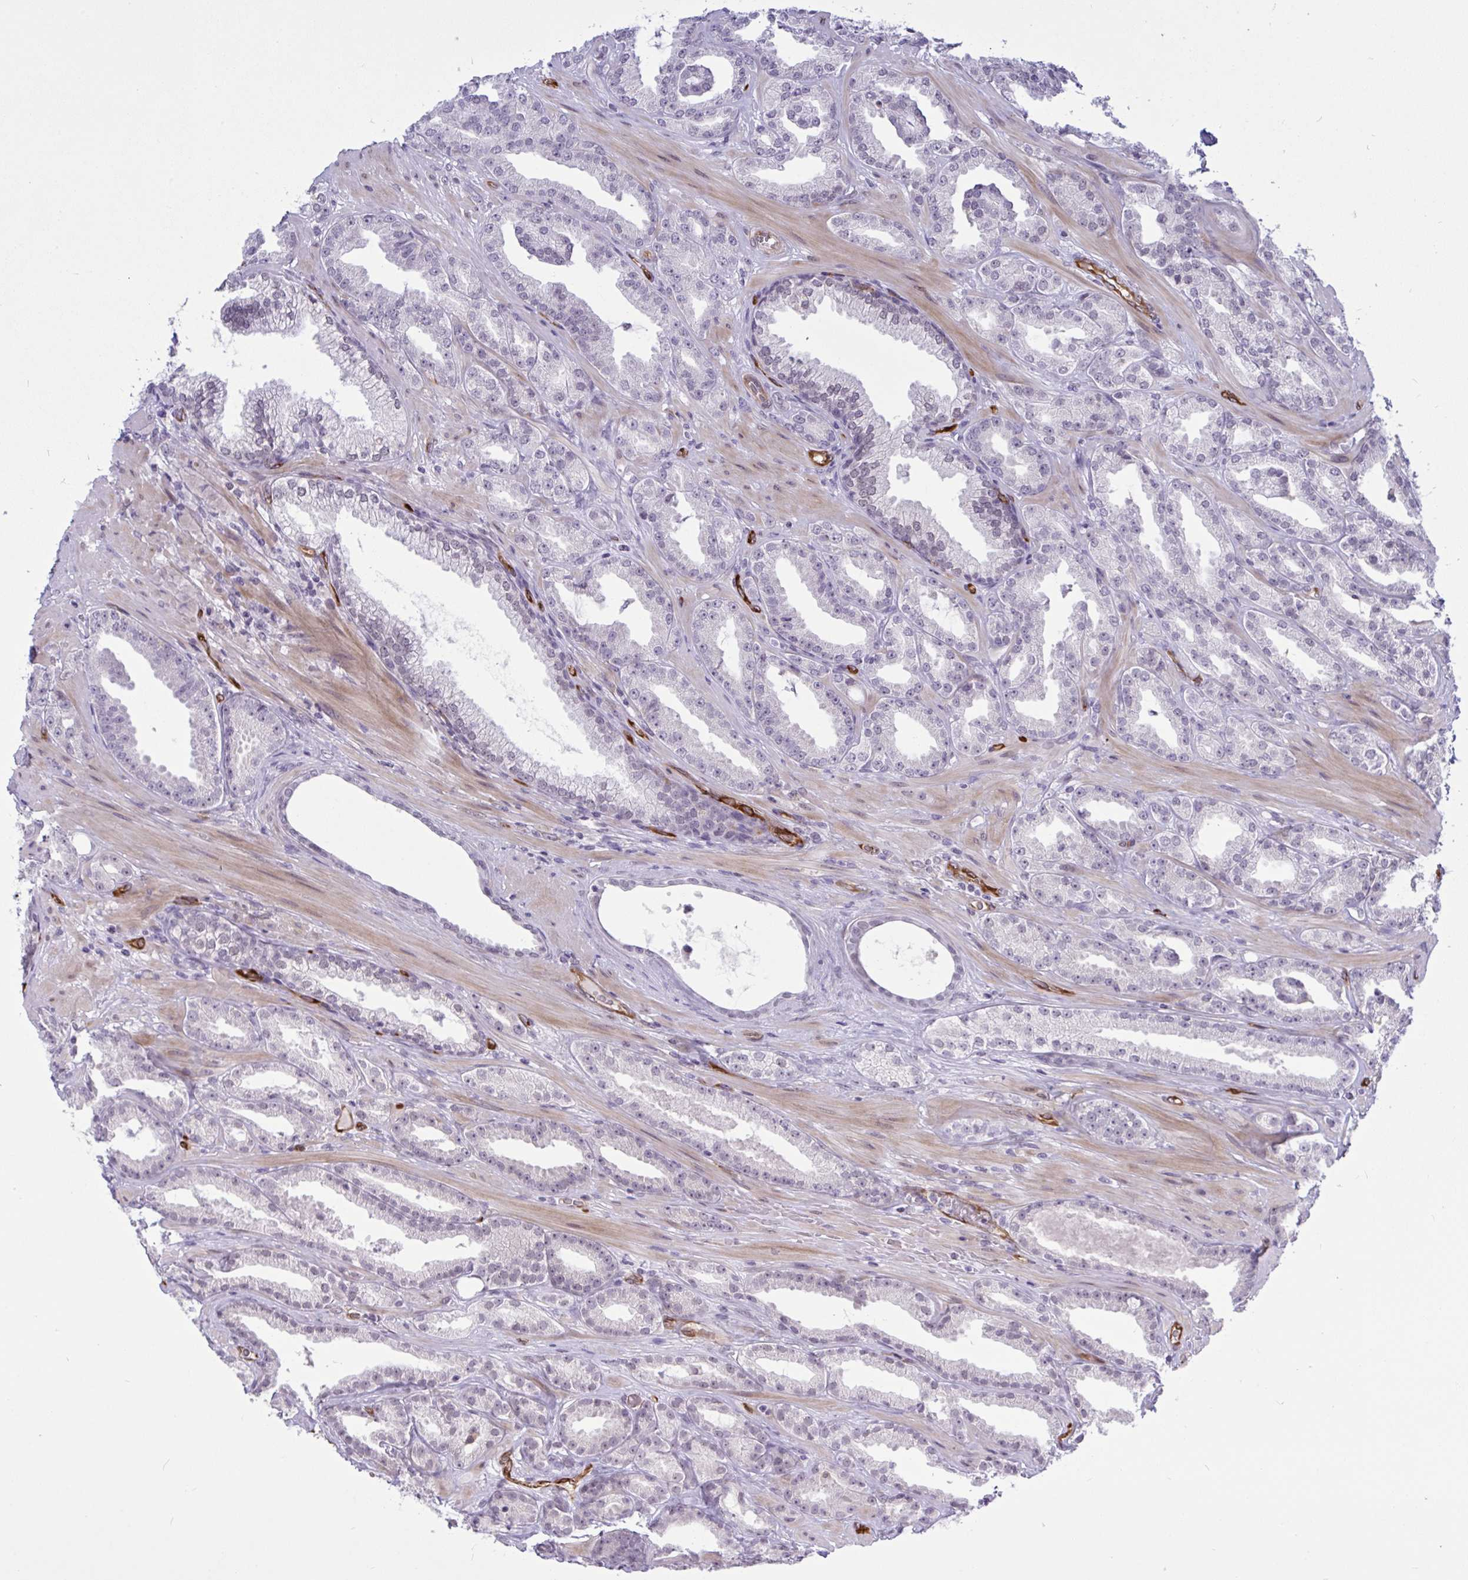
{"staining": {"intensity": "negative", "quantity": "none", "location": "none"}, "tissue": "prostate cancer", "cell_type": "Tumor cells", "image_type": "cancer", "snomed": [{"axis": "morphology", "description": "Adenocarcinoma, Low grade"}, {"axis": "topography", "description": "Prostate"}], "caption": "Tumor cells are negative for brown protein staining in low-grade adenocarcinoma (prostate).", "gene": "EML1", "patient": {"sex": "male", "age": 61}}